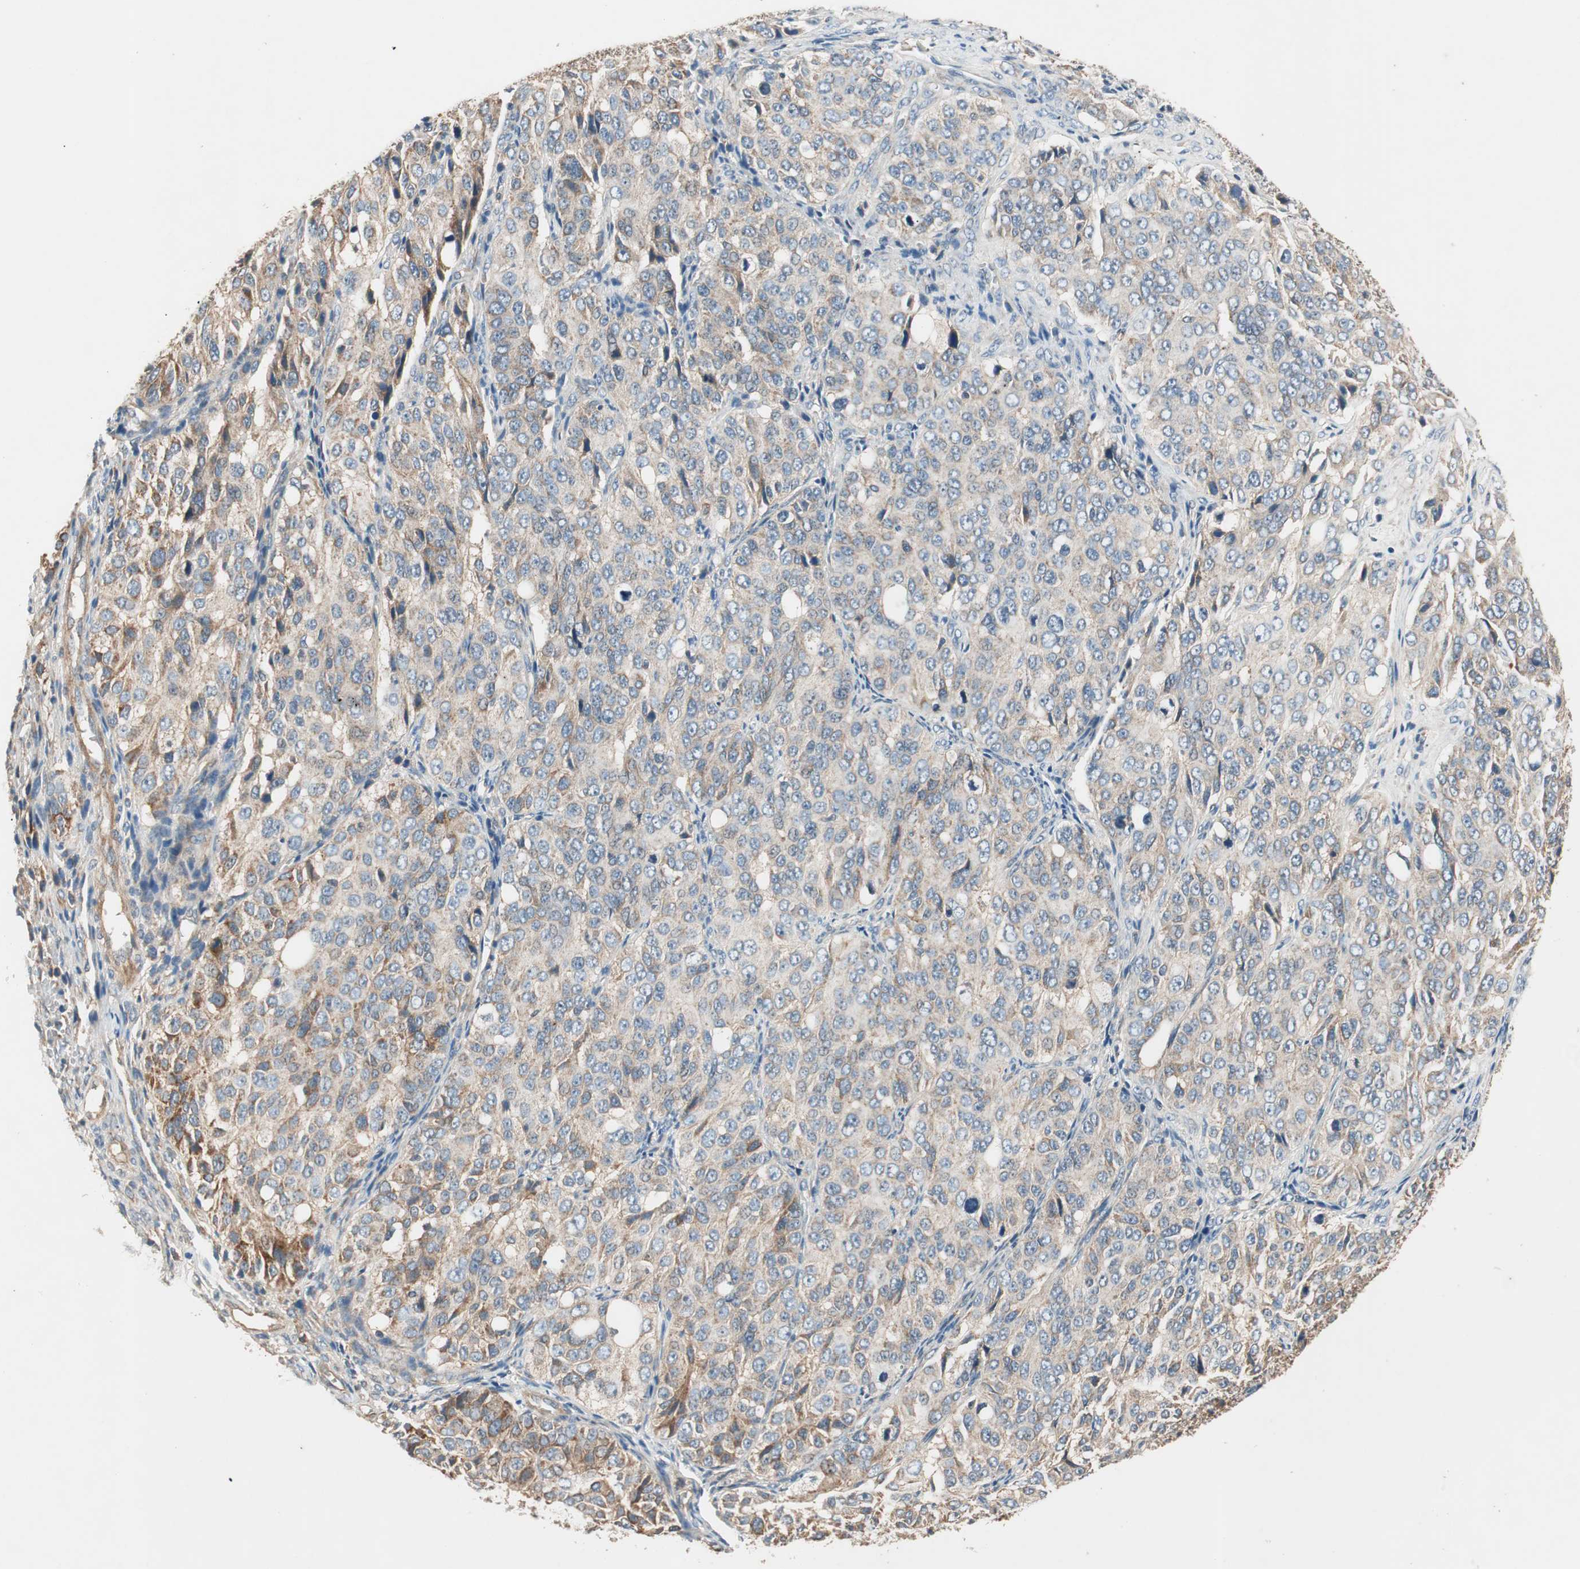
{"staining": {"intensity": "weak", "quantity": "25%-75%", "location": "cytoplasmic/membranous"}, "tissue": "ovarian cancer", "cell_type": "Tumor cells", "image_type": "cancer", "snomed": [{"axis": "morphology", "description": "Carcinoma, endometroid"}, {"axis": "topography", "description": "Ovary"}], "caption": "Immunohistochemical staining of human ovarian cancer shows weak cytoplasmic/membranous protein expression in about 25%-75% of tumor cells.", "gene": "HPN", "patient": {"sex": "female", "age": 51}}